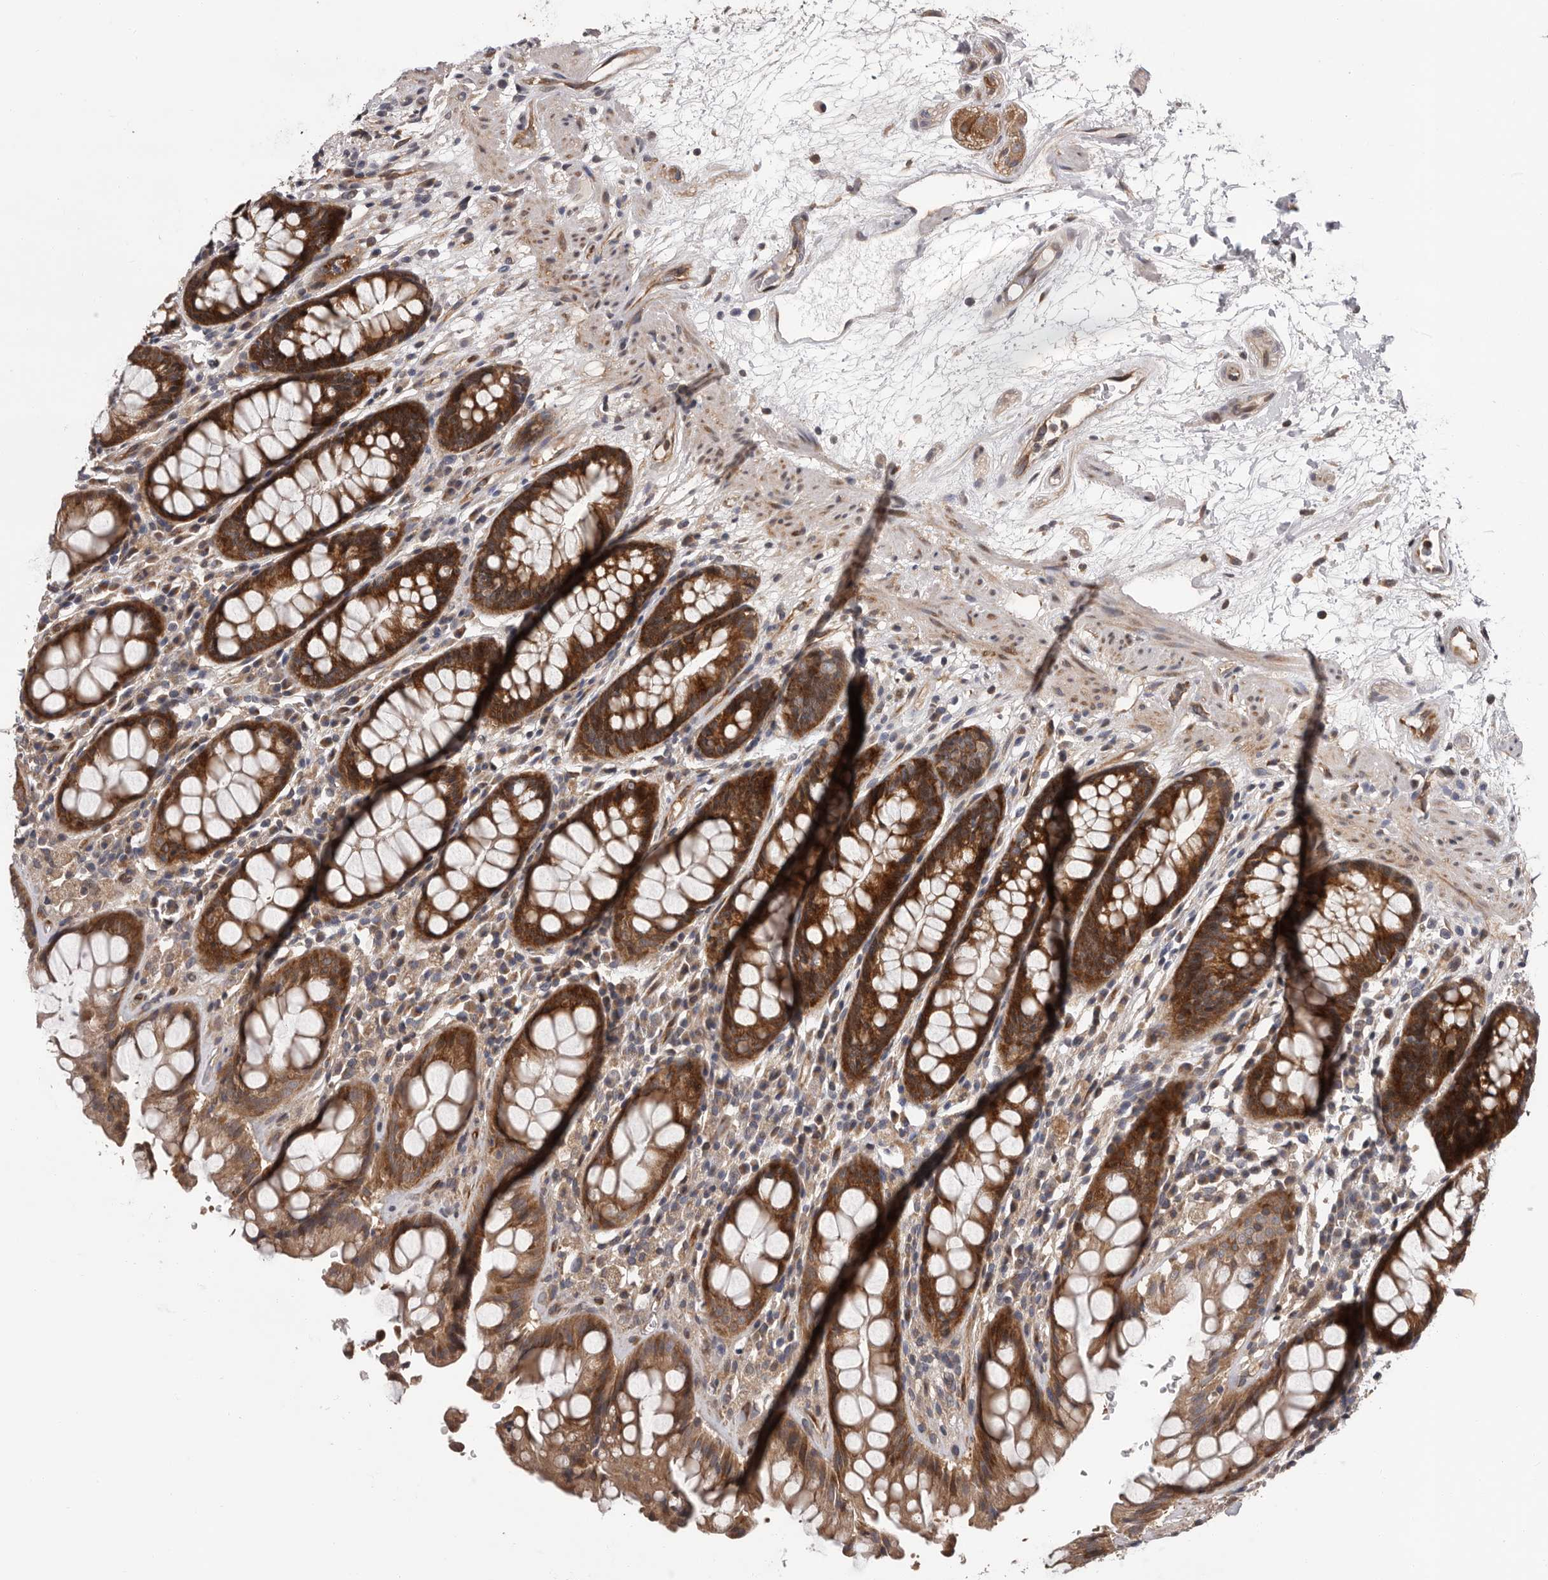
{"staining": {"intensity": "strong", "quantity": ">75%", "location": "cytoplasmic/membranous"}, "tissue": "rectum", "cell_type": "Glandular cells", "image_type": "normal", "snomed": [{"axis": "morphology", "description": "Normal tissue, NOS"}, {"axis": "topography", "description": "Rectum"}], "caption": "Strong cytoplasmic/membranous expression is seen in approximately >75% of glandular cells in unremarkable rectum.", "gene": "VPS37A", "patient": {"sex": "male", "age": 64}}